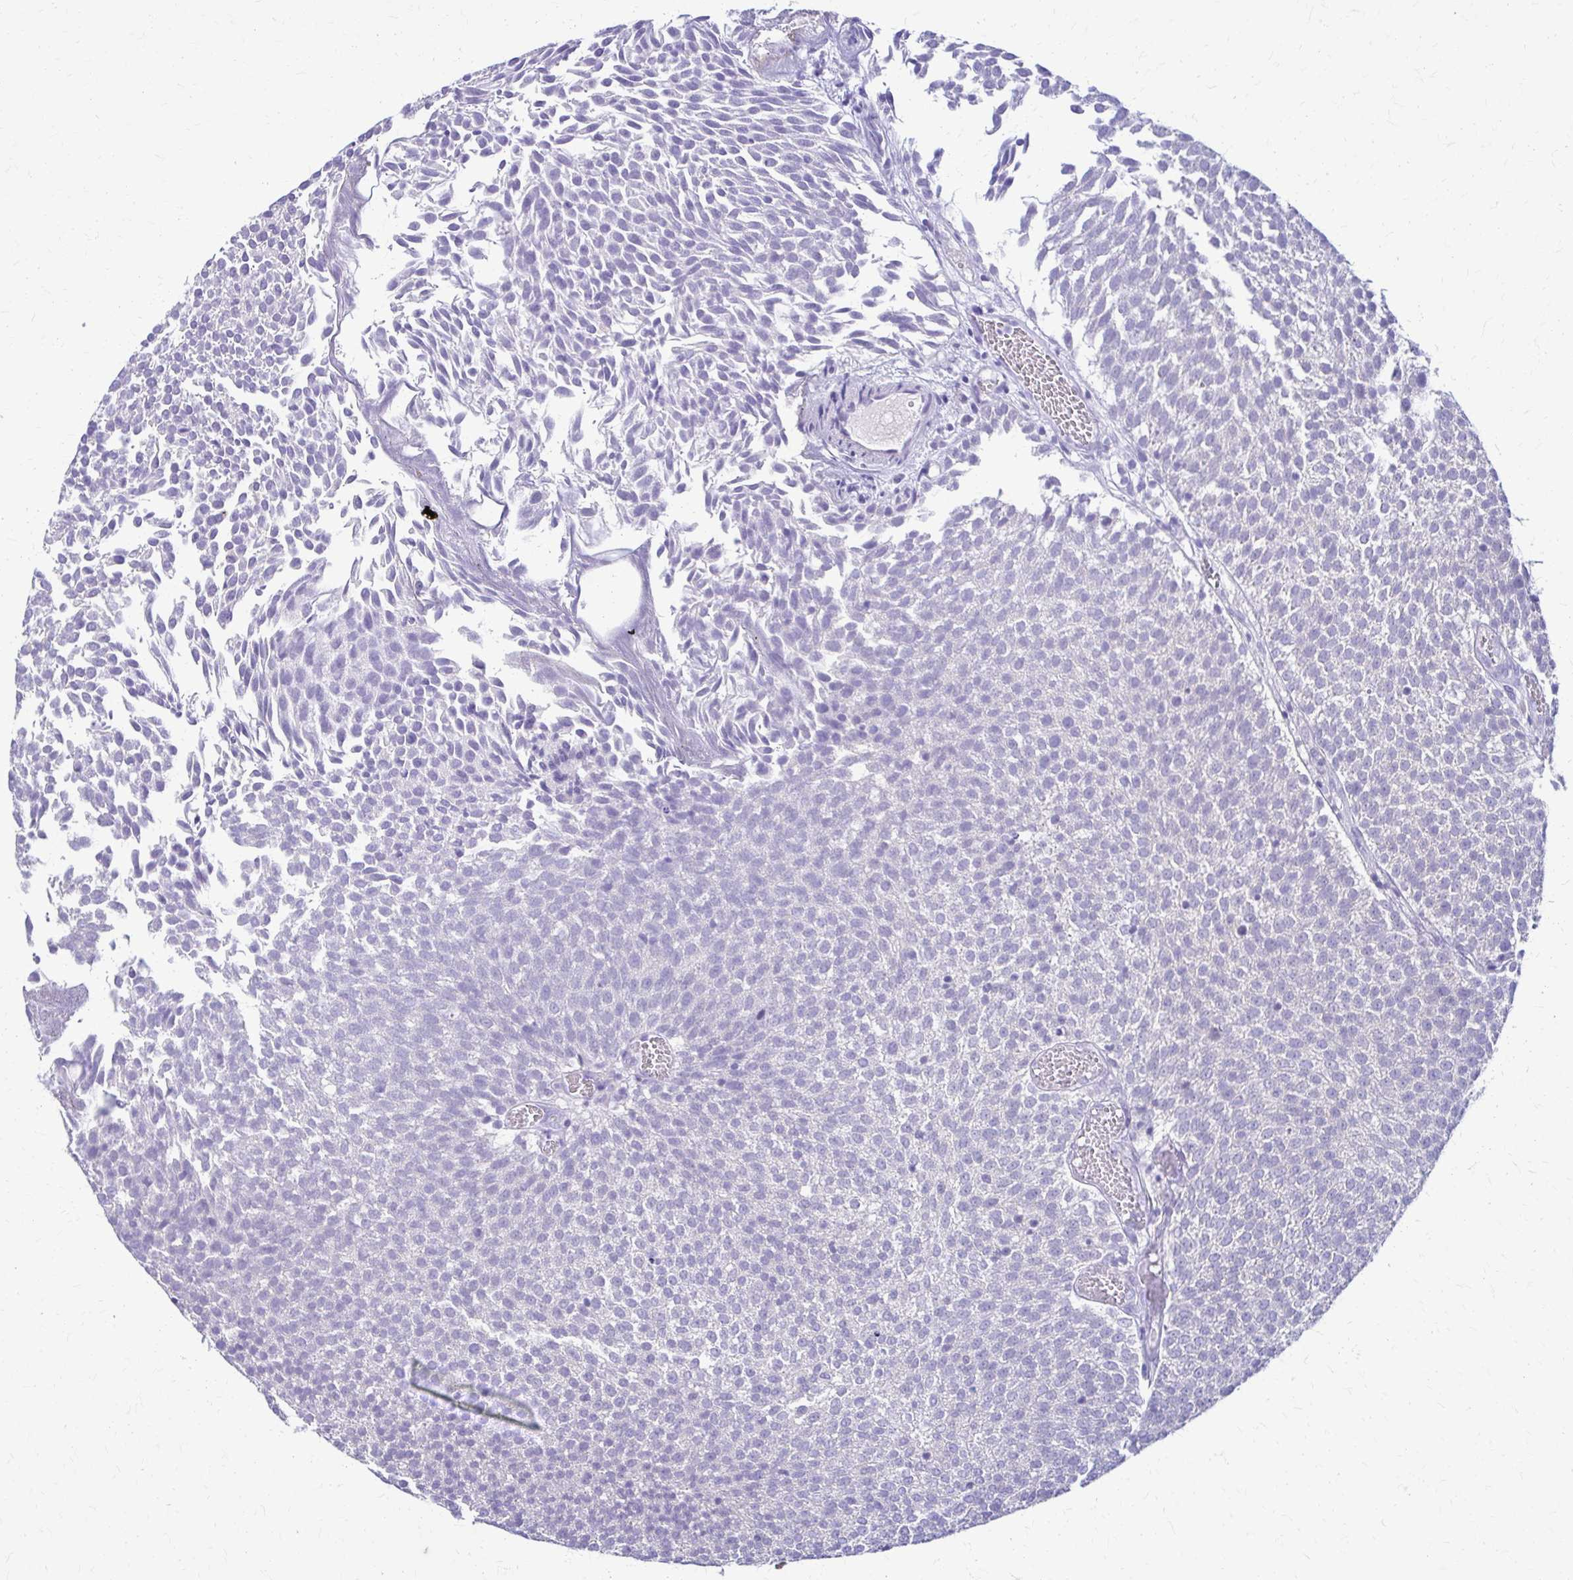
{"staining": {"intensity": "weak", "quantity": "25%-75%", "location": "cytoplasmic/membranous"}, "tissue": "urothelial cancer", "cell_type": "Tumor cells", "image_type": "cancer", "snomed": [{"axis": "morphology", "description": "Urothelial carcinoma, Low grade"}, {"axis": "topography", "description": "Urinary bladder"}], "caption": "This photomicrograph displays immunohistochemistry (IHC) staining of human urothelial cancer, with low weak cytoplasmic/membranous positivity in approximately 25%-75% of tumor cells.", "gene": "SAMD13", "patient": {"sex": "female", "age": 79}}